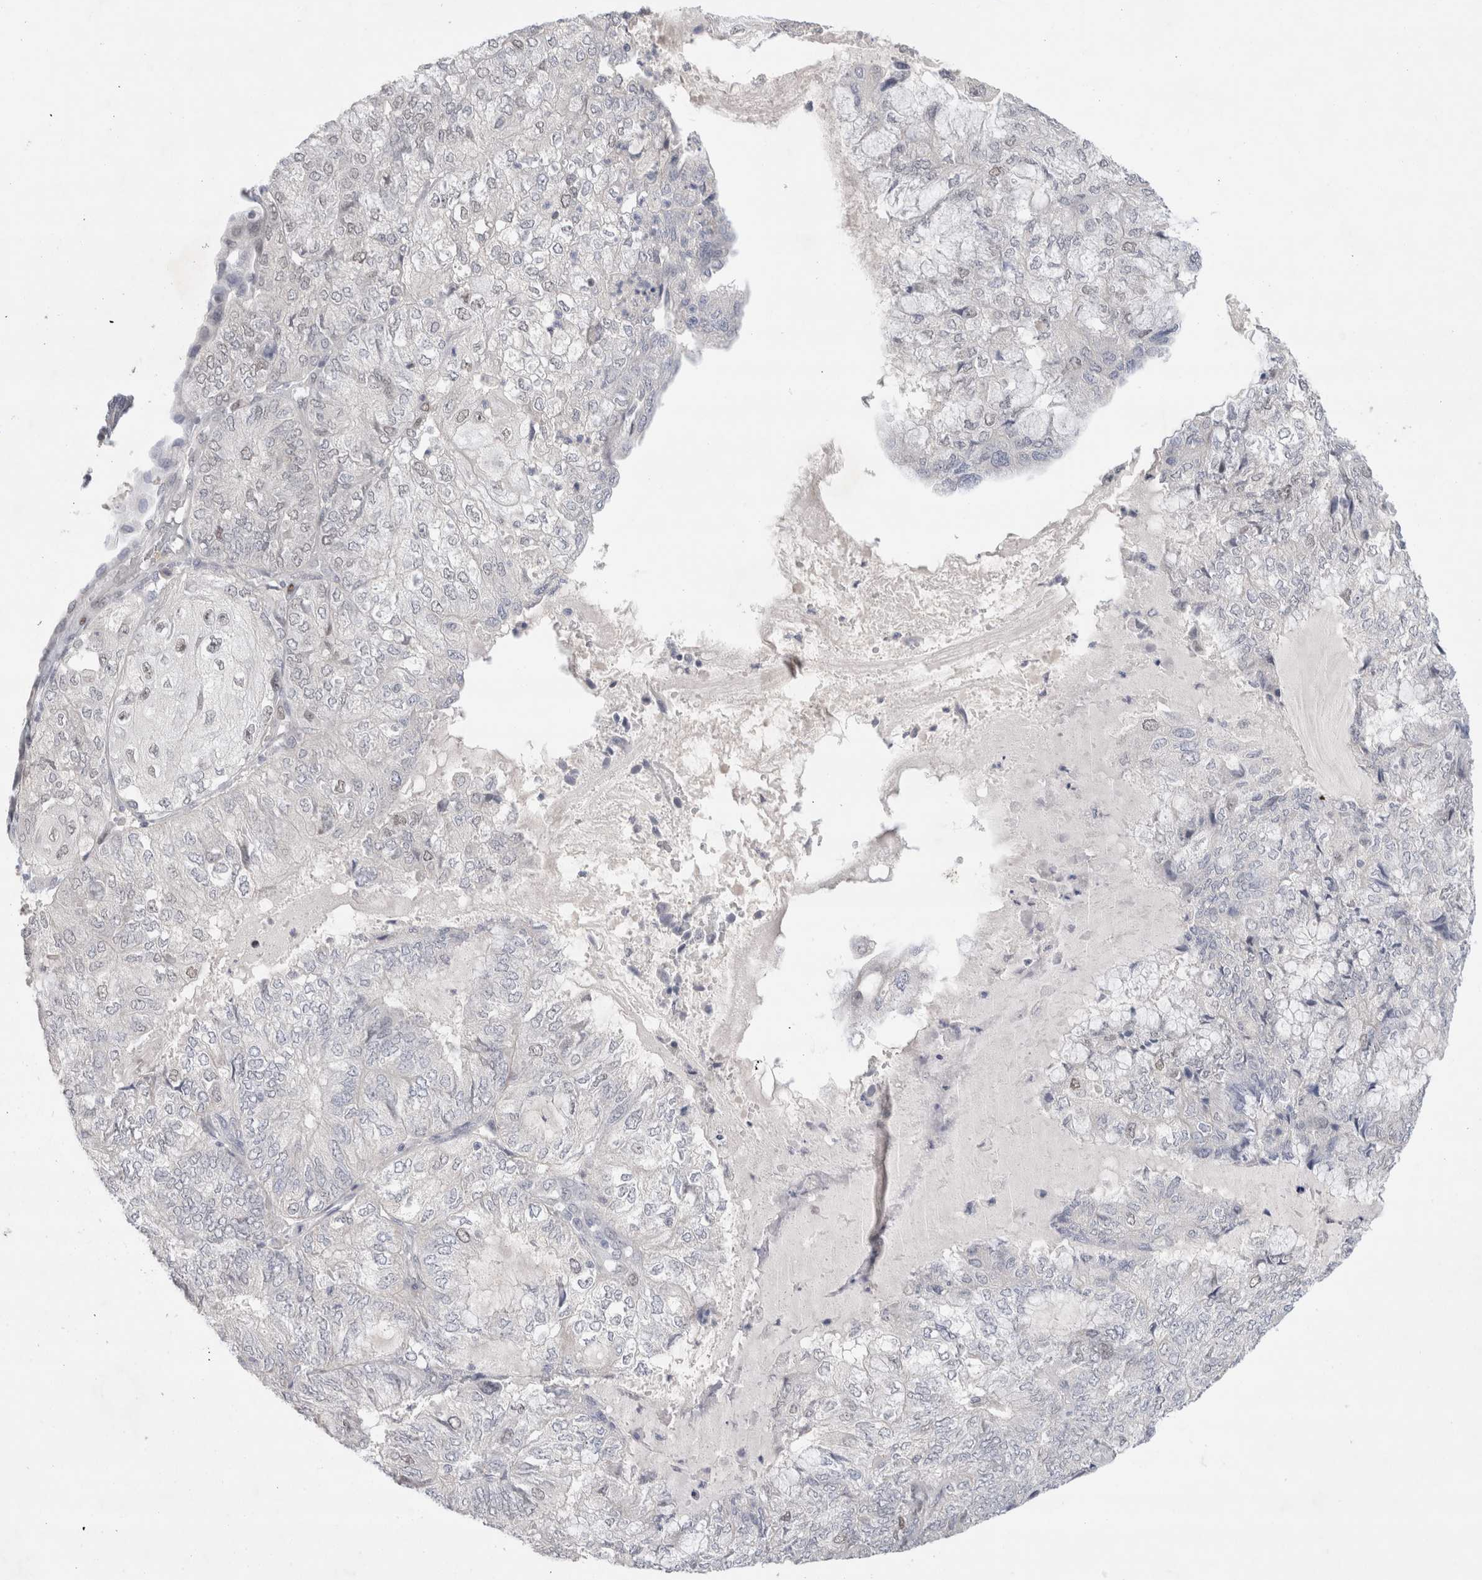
{"staining": {"intensity": "negative", "quantity": "none", "location": "none"}, "tissue": "endometrial cancer", "cell_type": "Tumor cells", "image_type": "cancer", "snomed": [{"axis": "morphology", "description": "Adenocarcinoma, NOS"}, {"axis": "topography", "description": "Endometrium"}], "caption": "Immunohistochemistry of human adenocarcinoma (endometrial) demonstrates no staining in tumor cells.", "gene": "KNL1", "patient": {"sex": "female", "age": 81}}